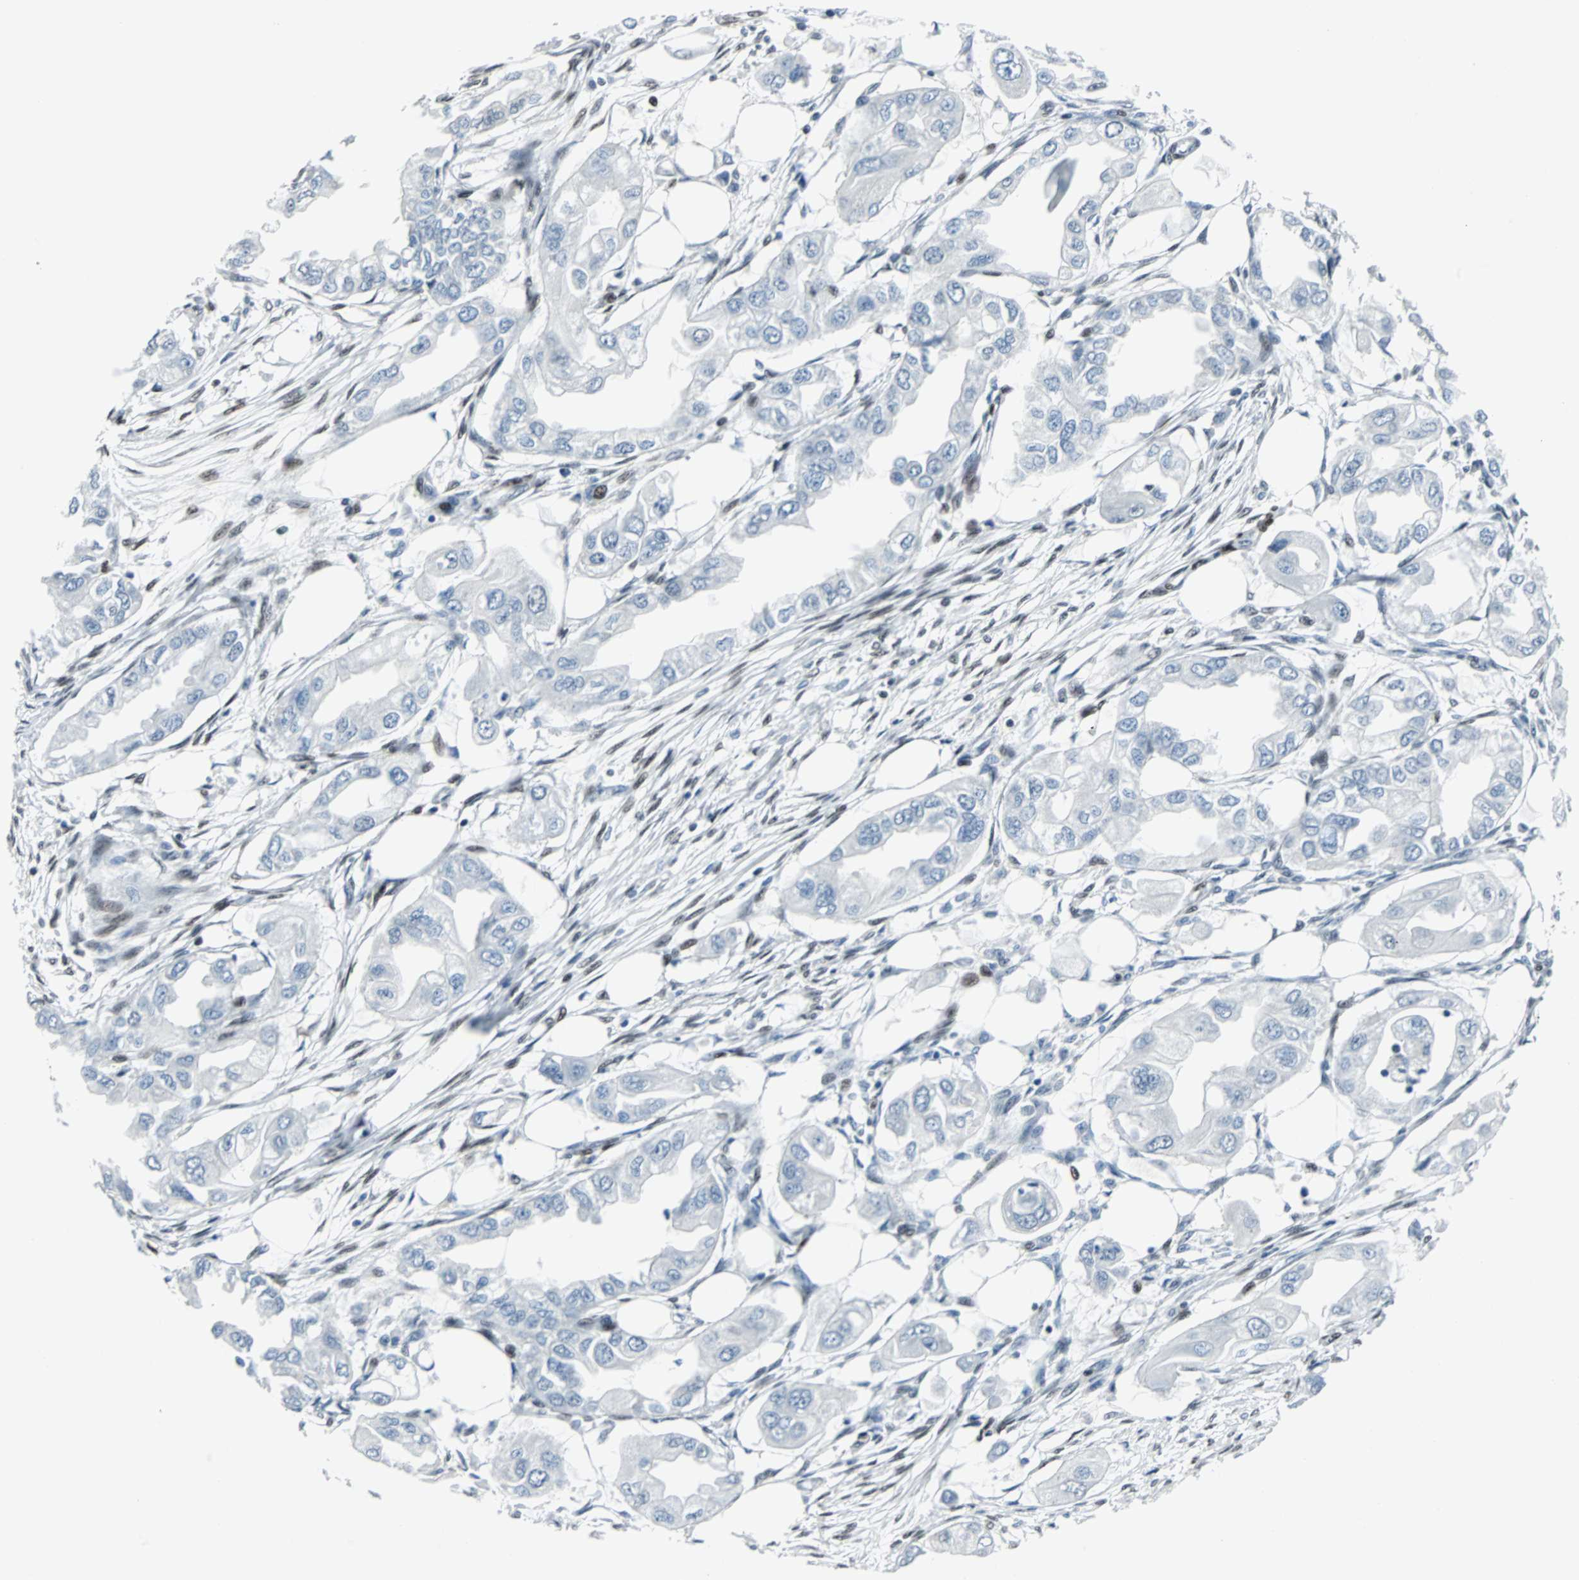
{"staining": {"intensity": "negative", "quantity": "none", "location": "none"}, "tissue": "endometrial cancer", "cell_type": "Tumor cells", "image_type": "cancer", "snomed": [{"axis": "morphology", "description": "Adenocarcinoma, NOS"}, {"axis": "topography", "description": "Endometrium"}], "caption": "Adenocarcinoma (endometrial) was stained to show a protein in brown. There is no significant expression in tumor cells.", "gene": "MEF2D", "patient": {"sex": "female", "age": 67}}